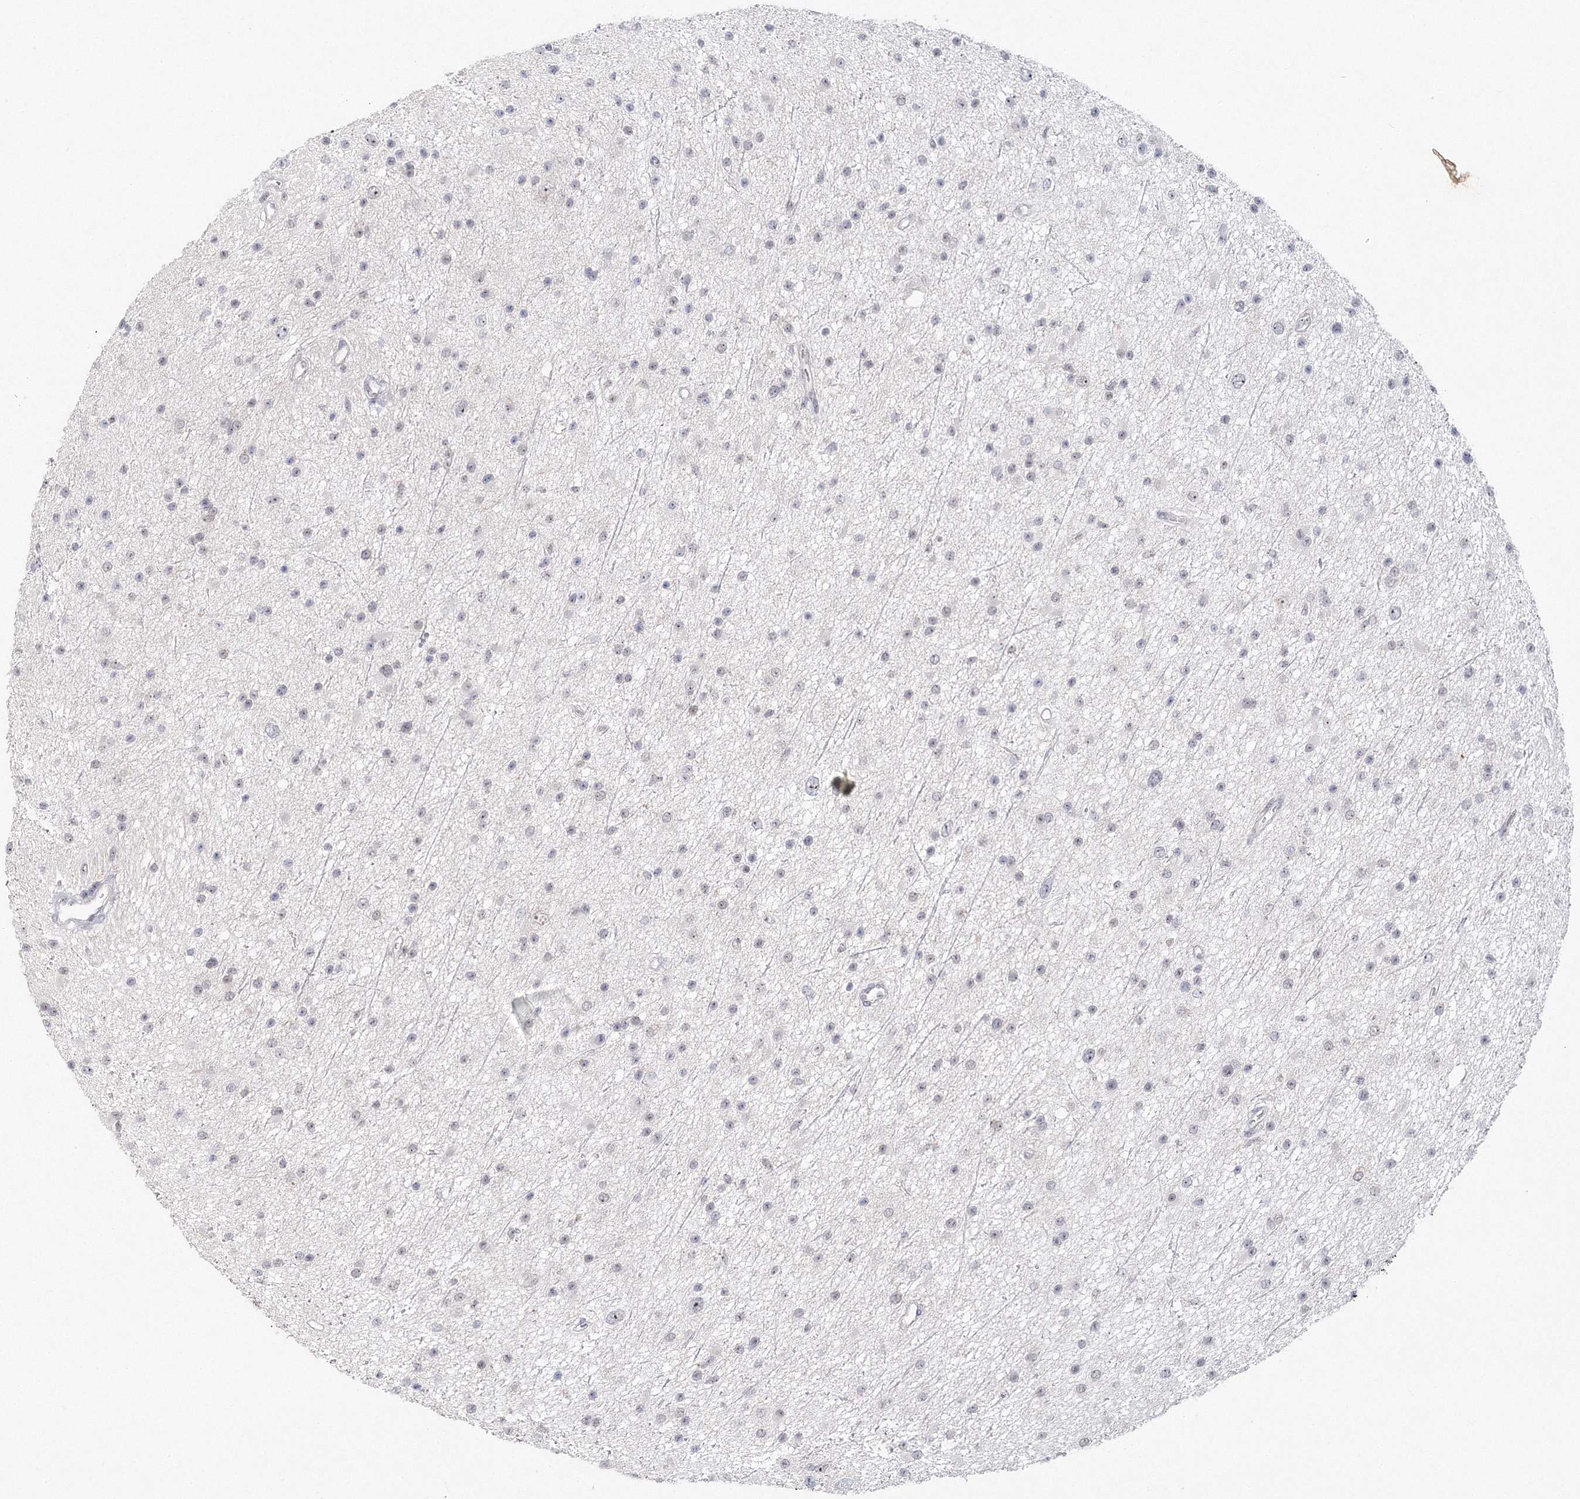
{"staining": {"intensity": "negative", "quantity": "none", "location": "none"}, "tissue": "glioma", "cell_type": "Tumor cells", "image_type": "cancer", "snomed": [{"axis": "morphology", "description": "Glioma, malignant, Low grade"}, {"axis": "topography", "description": "Cerebral cortex"}], "caption": "The photomicrograph exhibits no staining of tumor cells in low-grade glioma (malignant).", "gene": "SIRT7", "patient": {"sex": "female", "age": 39}}